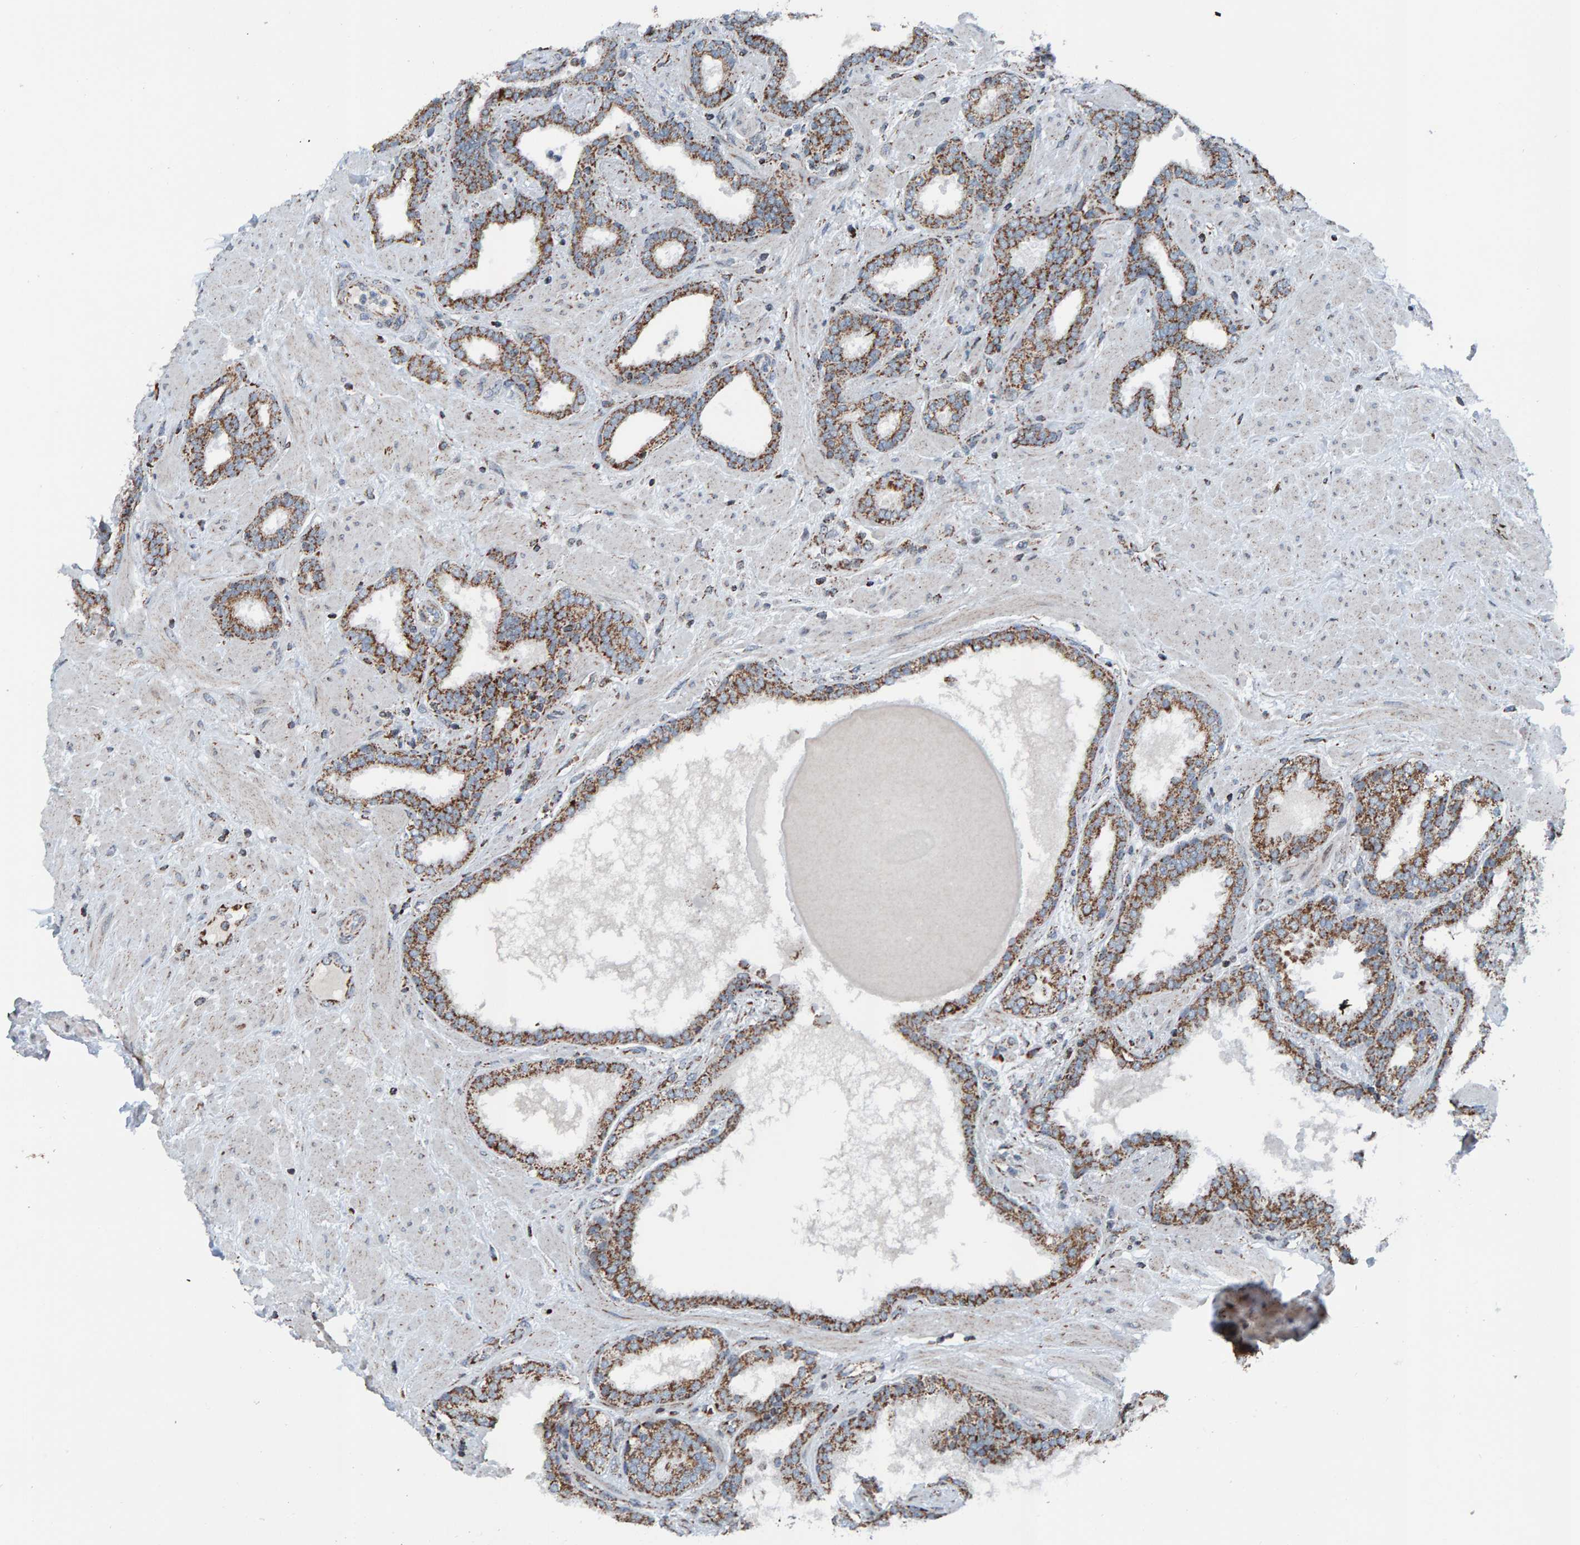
{"staining": {"intensity": "moderate", "quantity": ">75%", "location": "cytoplasmic/membranous"}, "tissue": "prostate", "cell_type": "Glandular cells", "image_type": "normal", "snomed": [{"axis": "morphology", "description": "Normal tissue, NOS"}, {"axis": "topography", "description": "Prostate"}], "caption": "Protein expression analysis of unremarkable prostate exhibits moderate cytoplasmic/membranous staining in approximately >75% of glandular cells. The protein of interest is shown in brown color, while the nuclei are stained blue.", "gene": "ZNF48", "patient": {"sex": "male", "age": 51}}